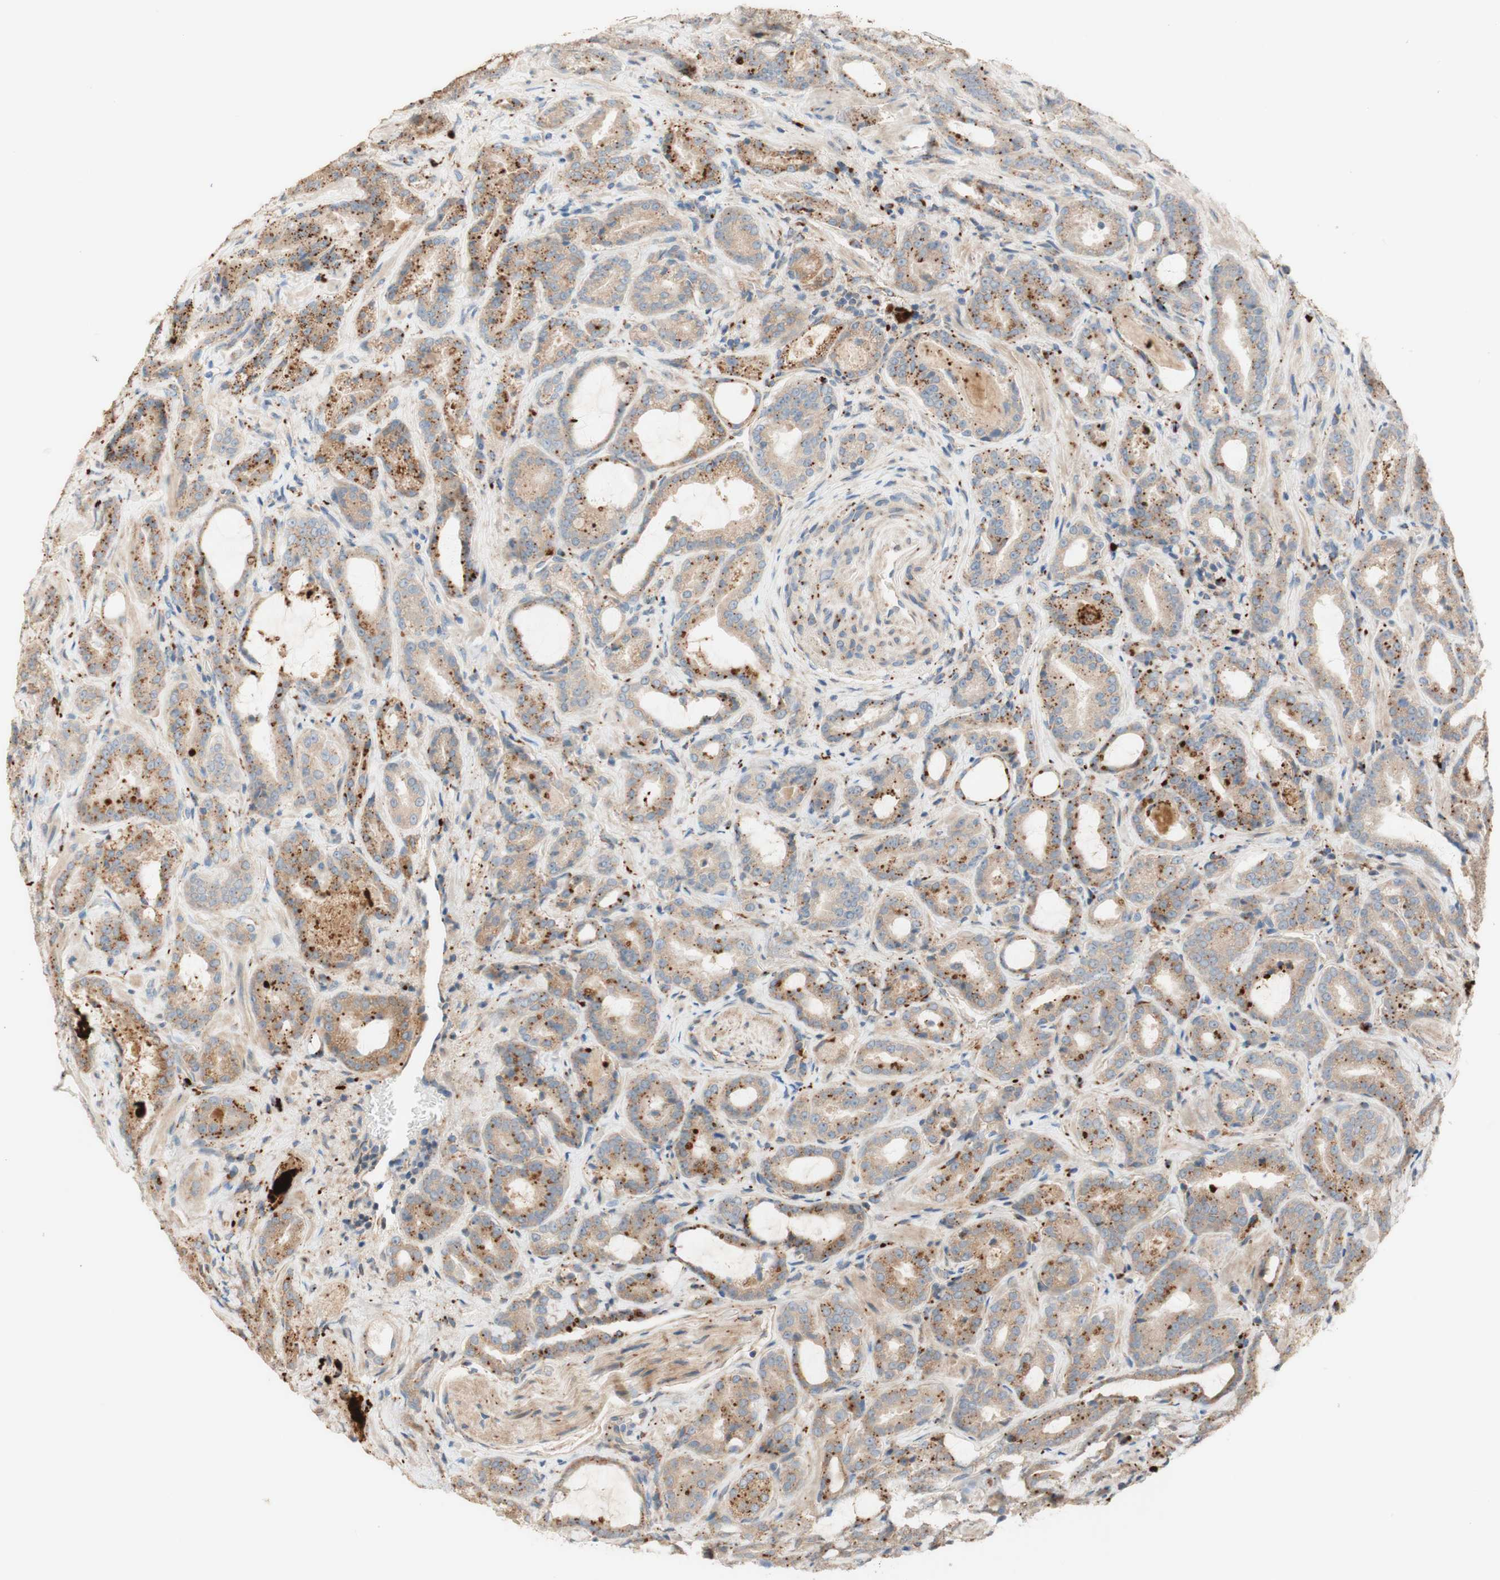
{"staining": {"intensity": "weak", "quantity": ">75%", "location": "cytoplasmic/membranous"}, "tissue": "prostate cancer", "cell_type": "Tumor cells", "image_type": "cancer", "snomed": [{"axis": "morphology", "description": "Adenocarcinoma, Low grade"}, {"axis": "topography", "description": "Prostate"}], "caption": "Immunohistochemical staining of human adenocarcinoma (low-grade) (prostate) exhibits weak cytoplasmic/membranous protein staining in about >75% of tumor cells. (DAB = brown stain, brightfield microscopy at high magnification).", "gene": "PTPN21", "patient": {"sex": "male", "age": 60}}